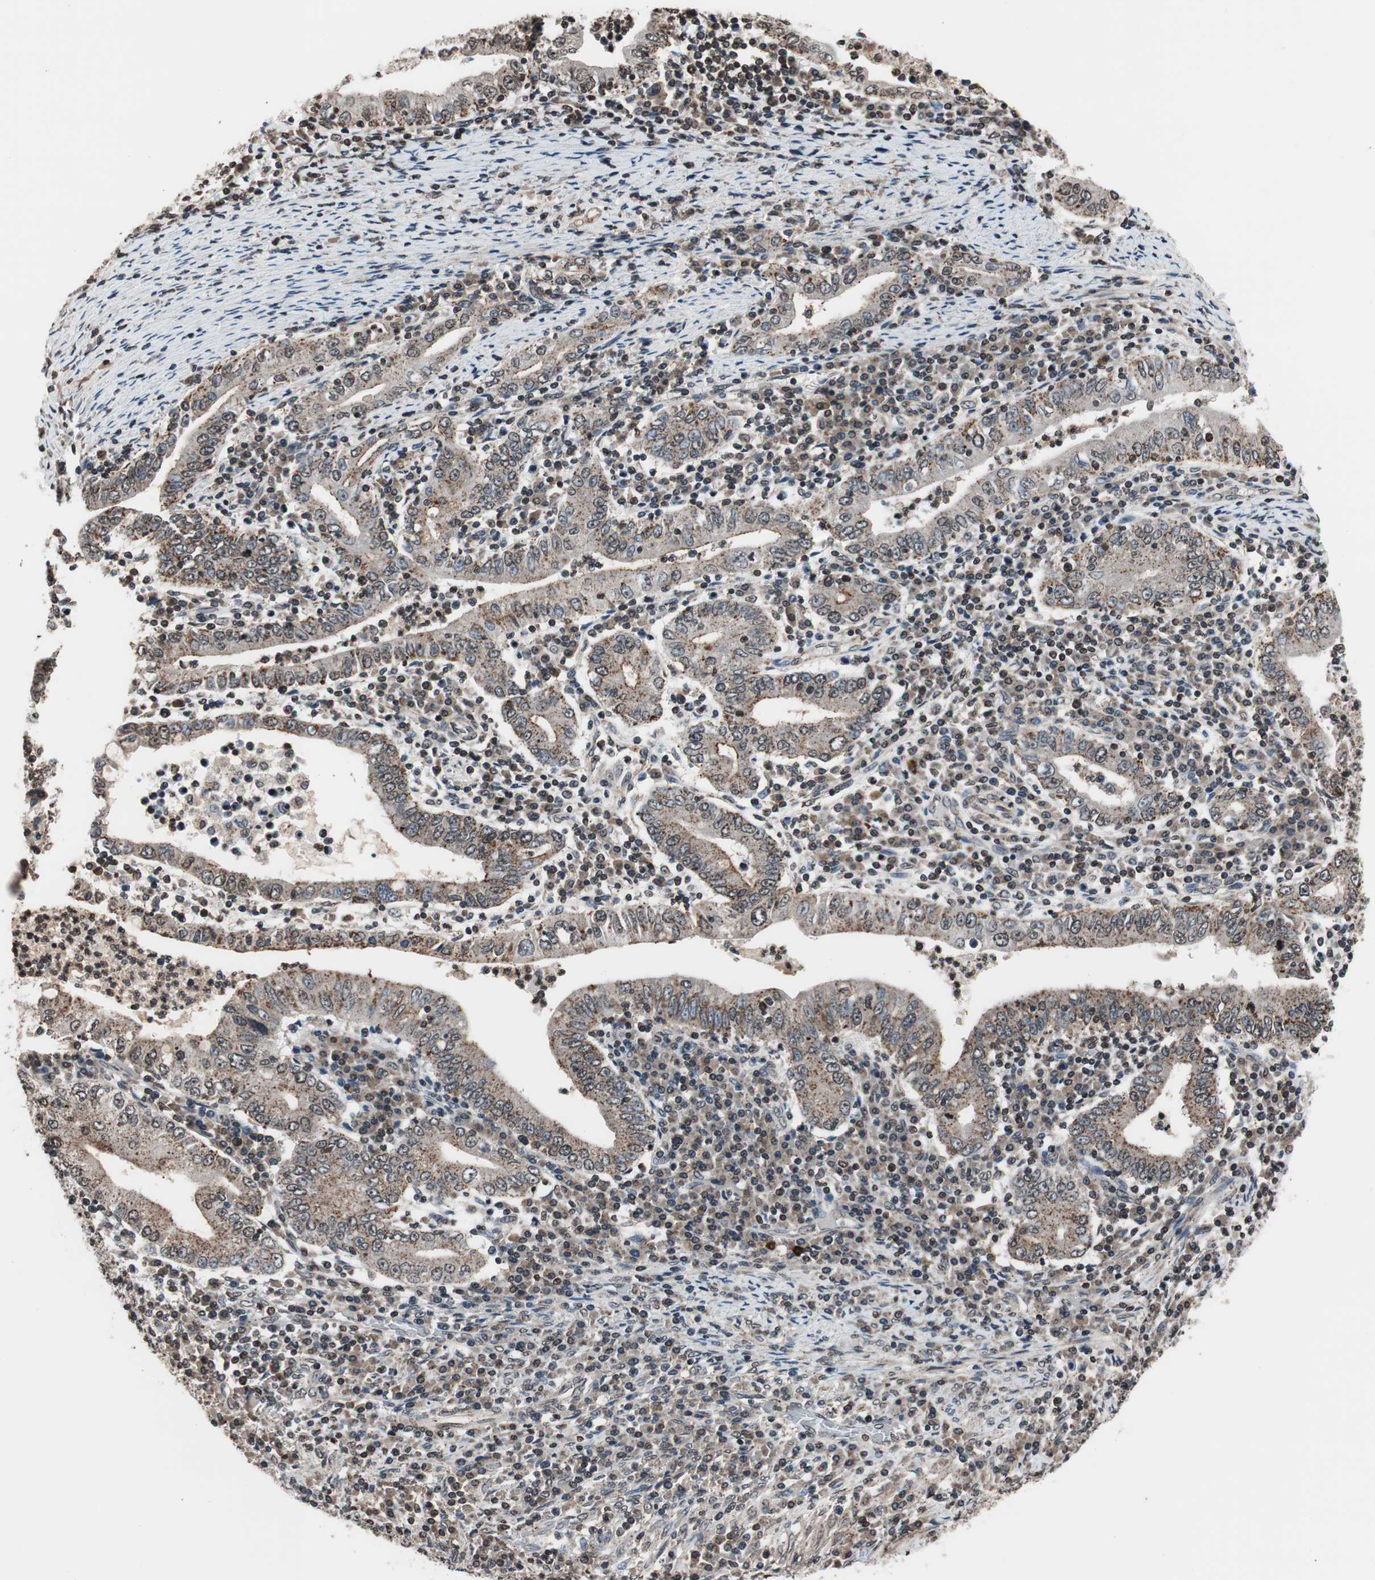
{"staining": {"intensity": "weak", "quantity": ">75%", "location": "cytoplasmic/membranous"}, "tissue": "stomach cancer", "cell_type": "Tumor cells", "image_type": "cancer", "snomed": [{"axis": "morphology", "description": "Normal tissue, NOS"}, {"axis": "morphology", "description": "Adenocarcinoma, NOS"}, {"axis": "topography", "description": "Esophagus"}, {"axis": "topography", "description": "Stomach, upper"}, {"axis": "topography", "description": "Peripheral nerve tissue"}], "caption": "Stomach cancer (adenocarcinoma) was stained to show a protein in brown. There is low levels of weak cytoplasmic/membranous positivity in about >75% of tumor cells.", "gene": "RFC1", "patient": {"sex": "male", "age": 62}}